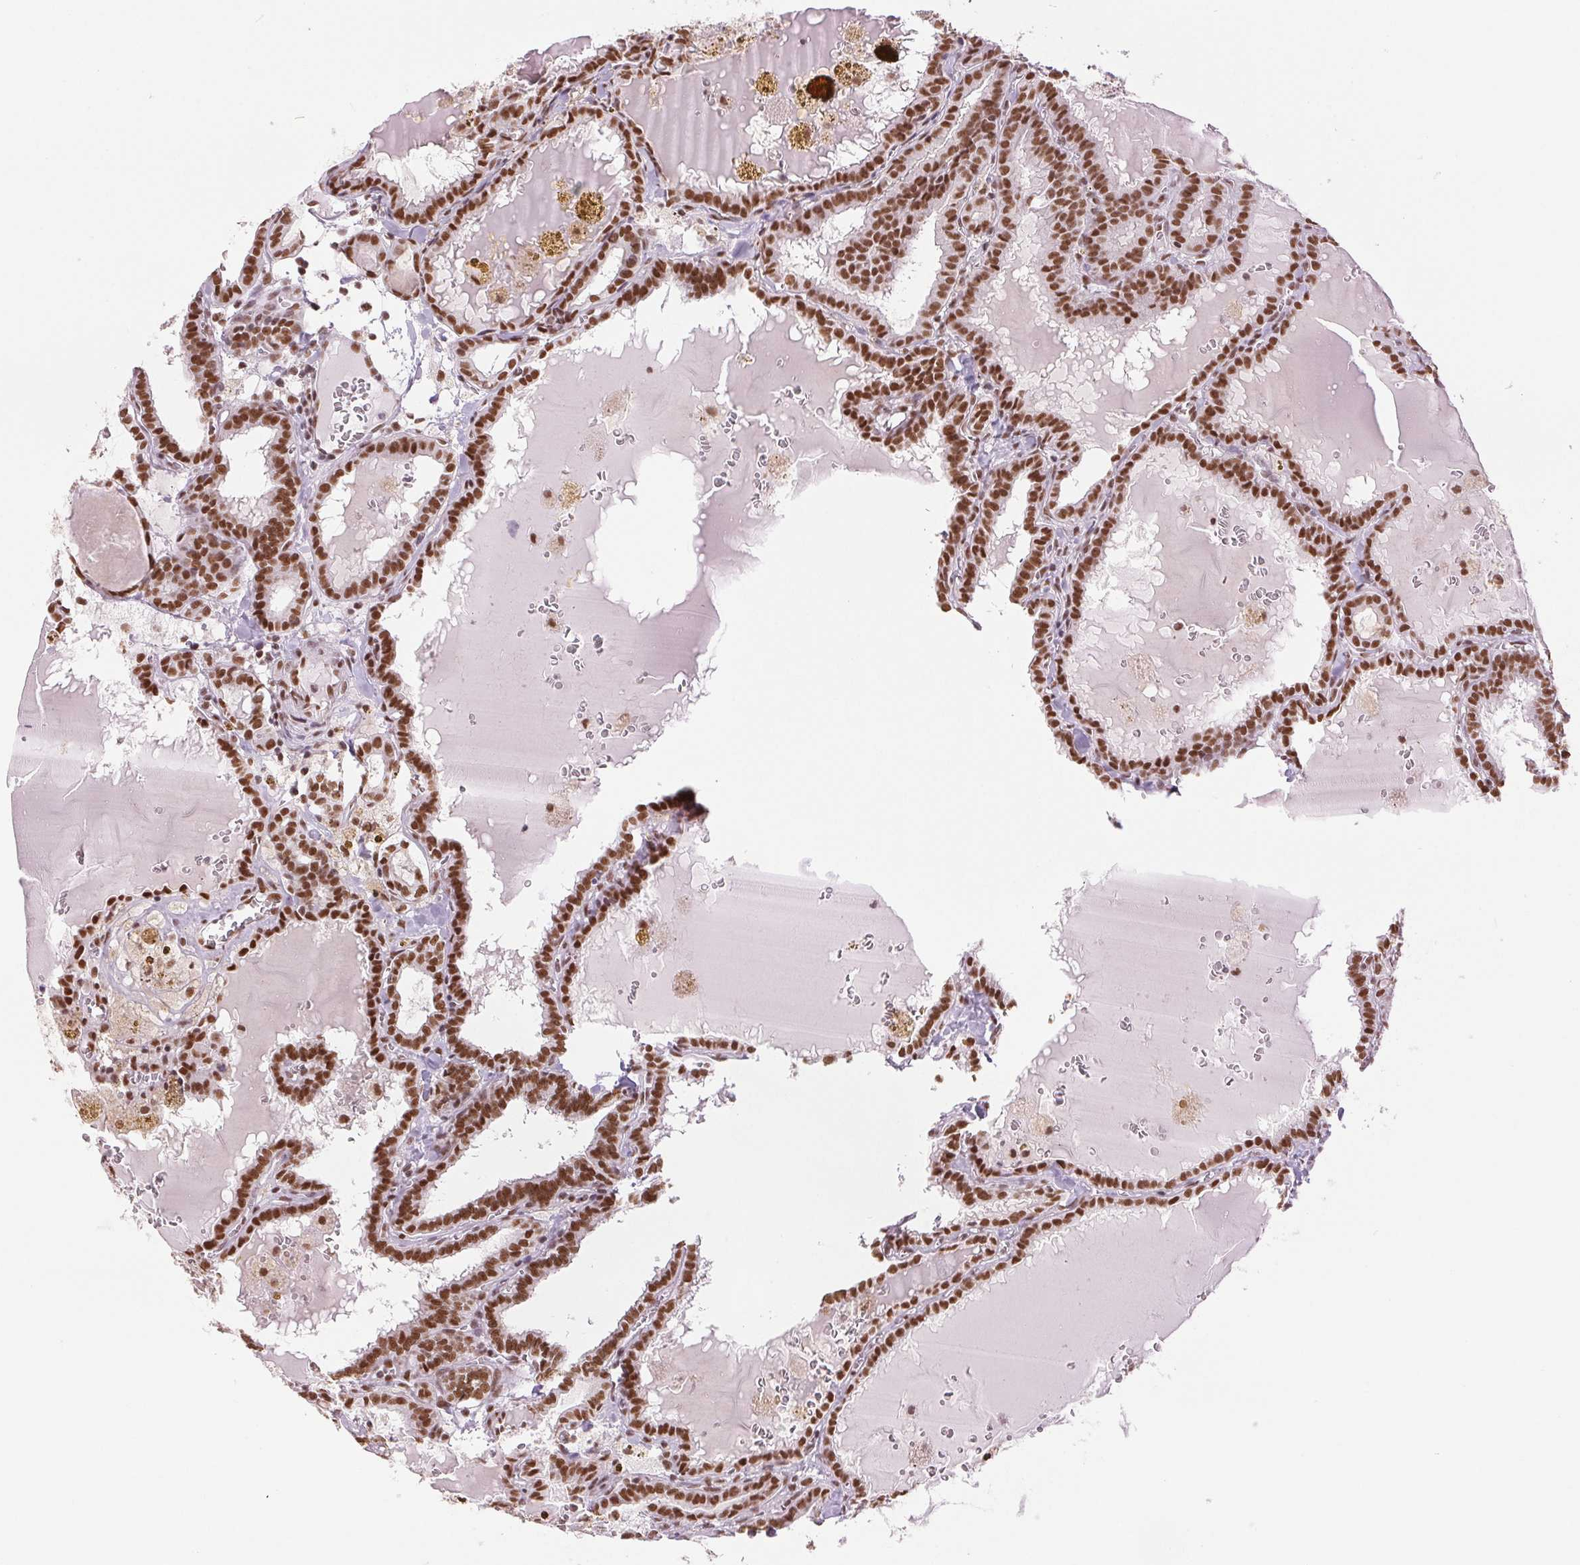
{"staining": {"intensity": "strong", "quantity": ">75%", "location": "nuclear"}, "tissue": "thyroid cancer", "cell_type": "Tumor cells", "image_type": "cancer", "snomed": [{"axis": "morphology", "description": "Papillary adenocarcinoma, NOS"}, {"axis": "topography", "description": "Thyroid gland"}], "caption": "An IHC histopathology image of tumor tissue is shown. Protein staining in brown shows strong nuclear positivity in papillary adenocarcinoma (thyroid) within tumor cells.", "gene": "ZFR2", "patient": {"sex": "female", "age": 39}}